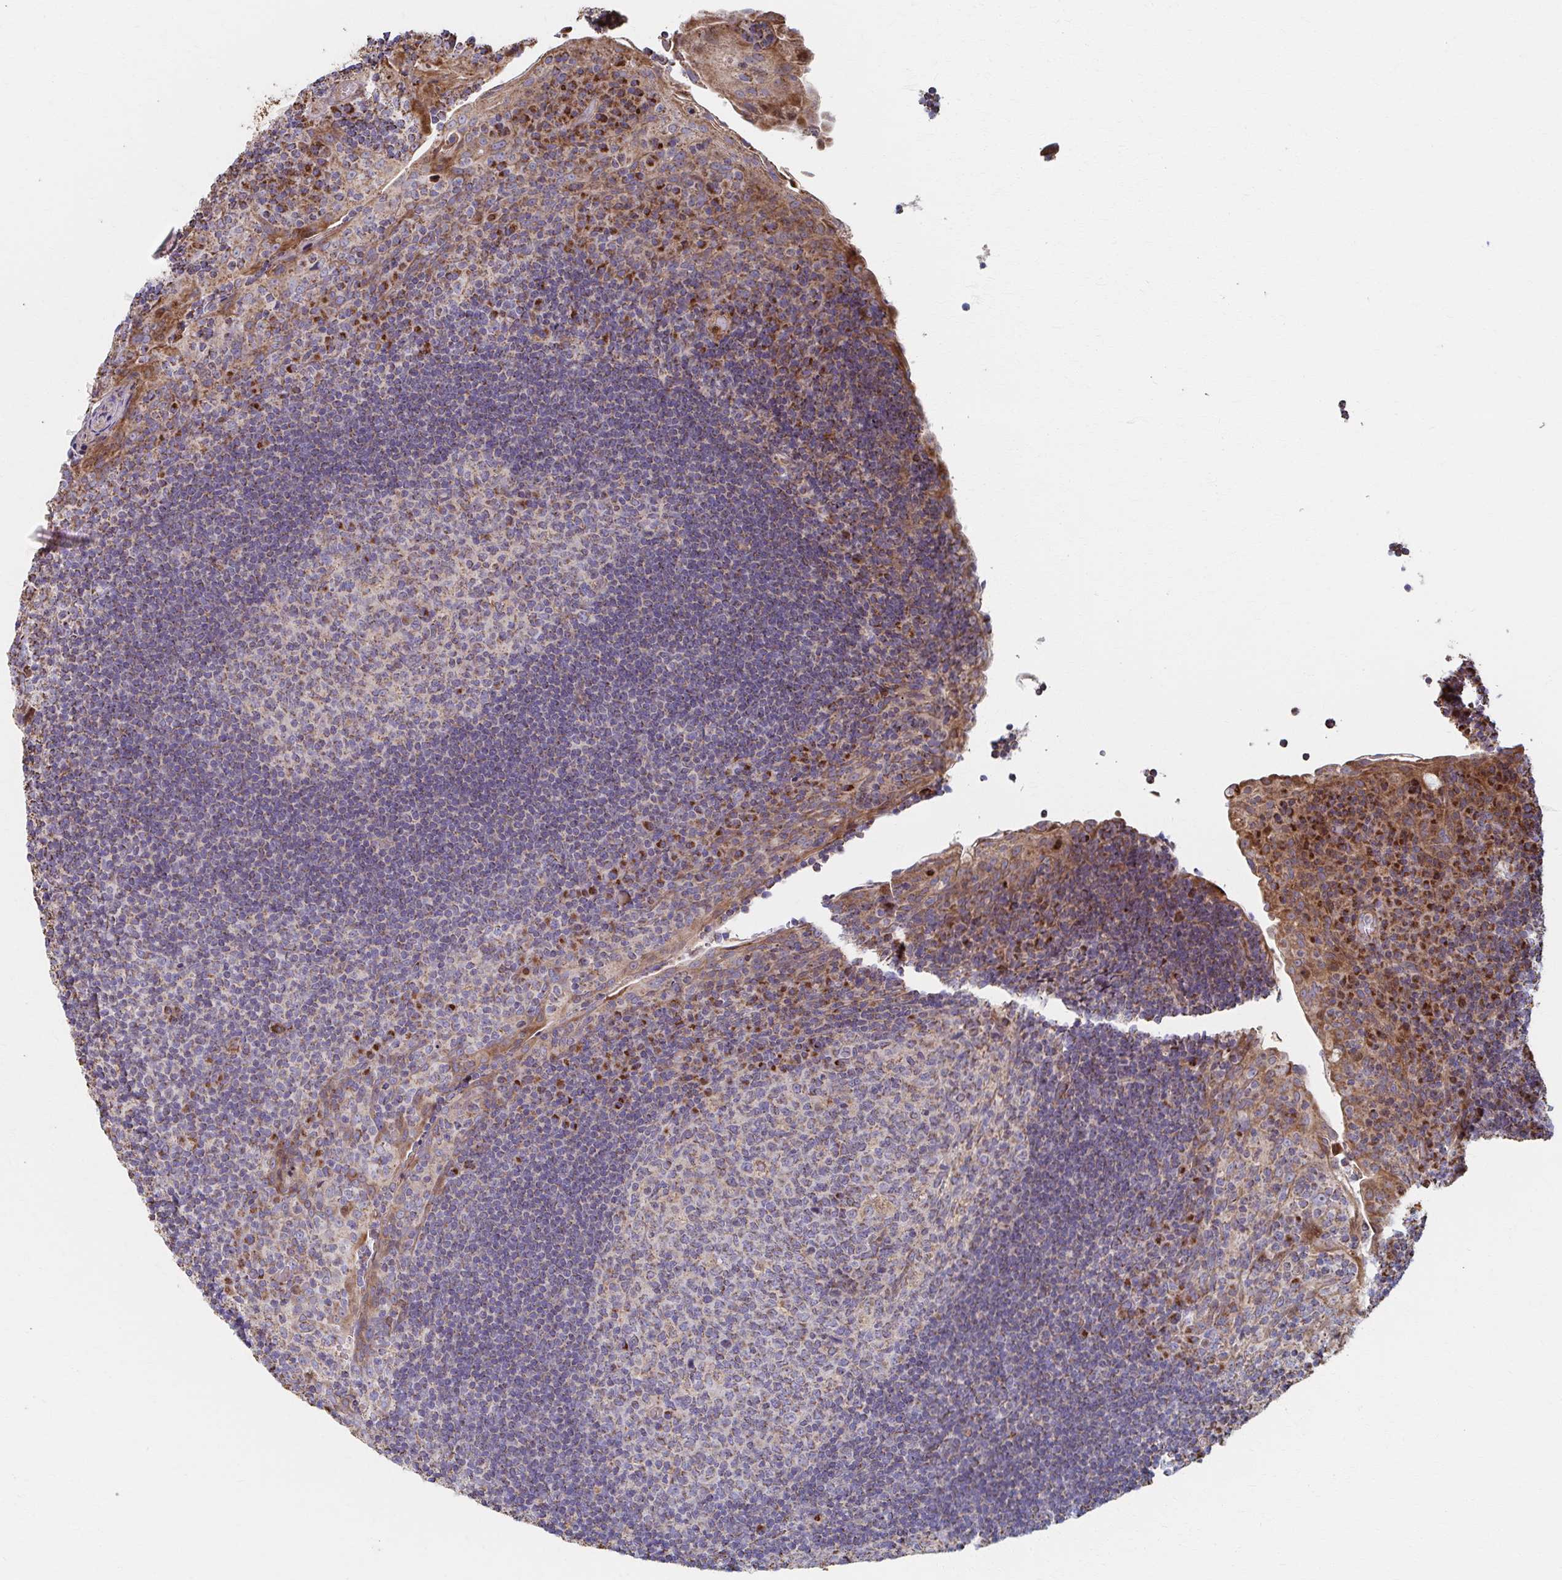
{"staining": {"intensity": "moderate", "quantity": "<25%", "location": "cytoplasmic/membranous"}, "tissue": "tonsil", "cell_type": "Germinal center cells", "image_type": "normal", "snomed": [{"axis": "morphology", "description": "Normal tissue, NOS"}, {"axis": "topography", "description": "Tonsil"}], "caption": "DAB immunohistochemical staining of unremarkable tonsil demonstrates moderate cytoplasmic/membranous protein expression in about <25% of germinal center cells.", "gene": "SAT1", "patient": {"sex": "male", "age": 17}}